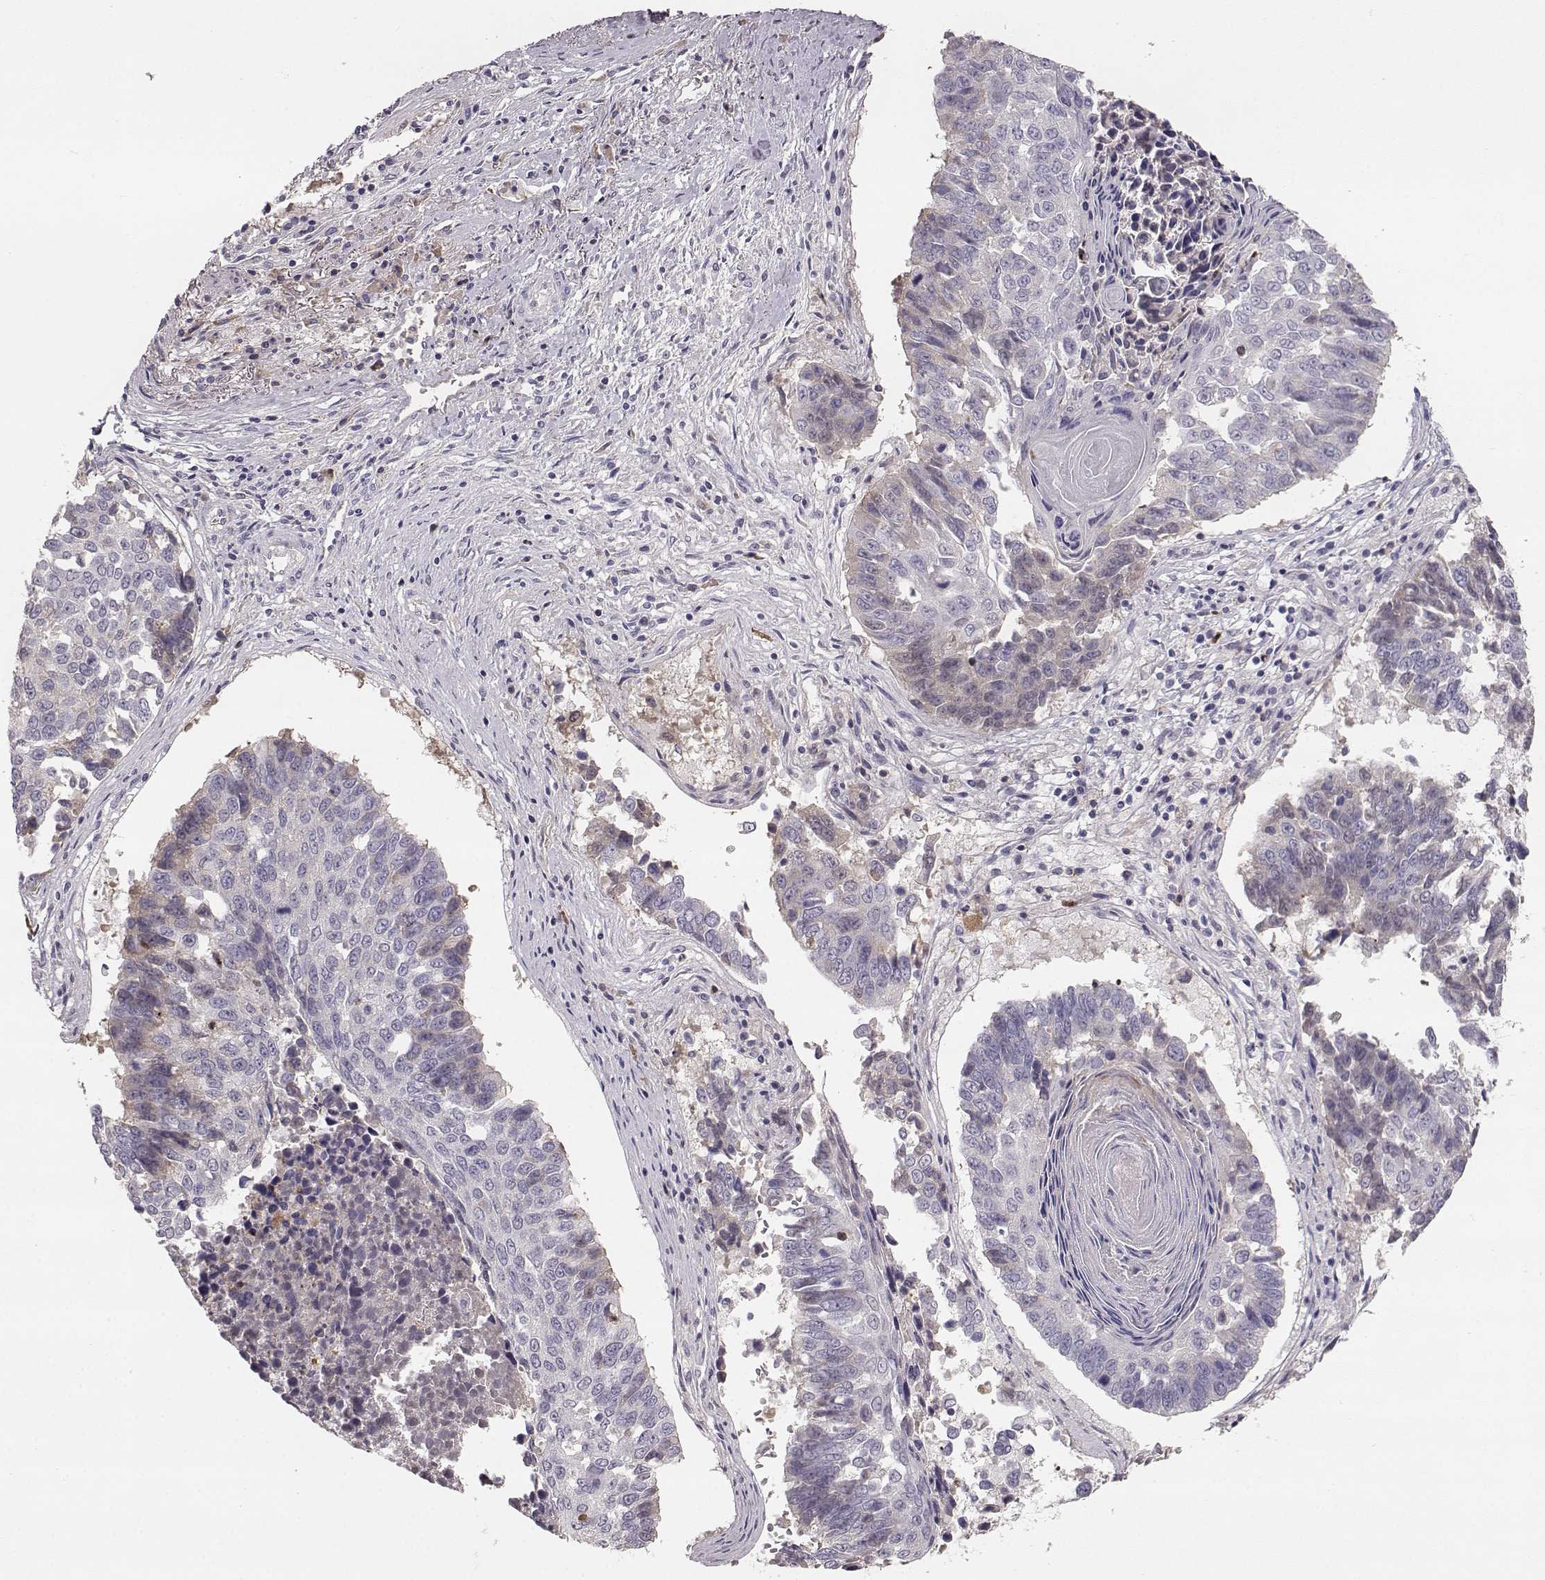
{"staining": {"intensity": "weak", "quantity": "<25%", "location": "cytoplasmic/membranous"}, "tissue": "lung cancer", "cell_type": "Tumor cells", "image_type": "cancer", "snomed": [{"axis": "morphology", "description": "Squamous cell carcinoma, NOS"}, {"axis": "topography", "description": "Lung"}], "caption": "Squamous cell carcinoma (lung) stained for a protein using immunohistochemistry (IHC) exhibits no positivity tumor cells.", "gene": "YJEFN3", "patient": {"sex": "male", "age": 73}}